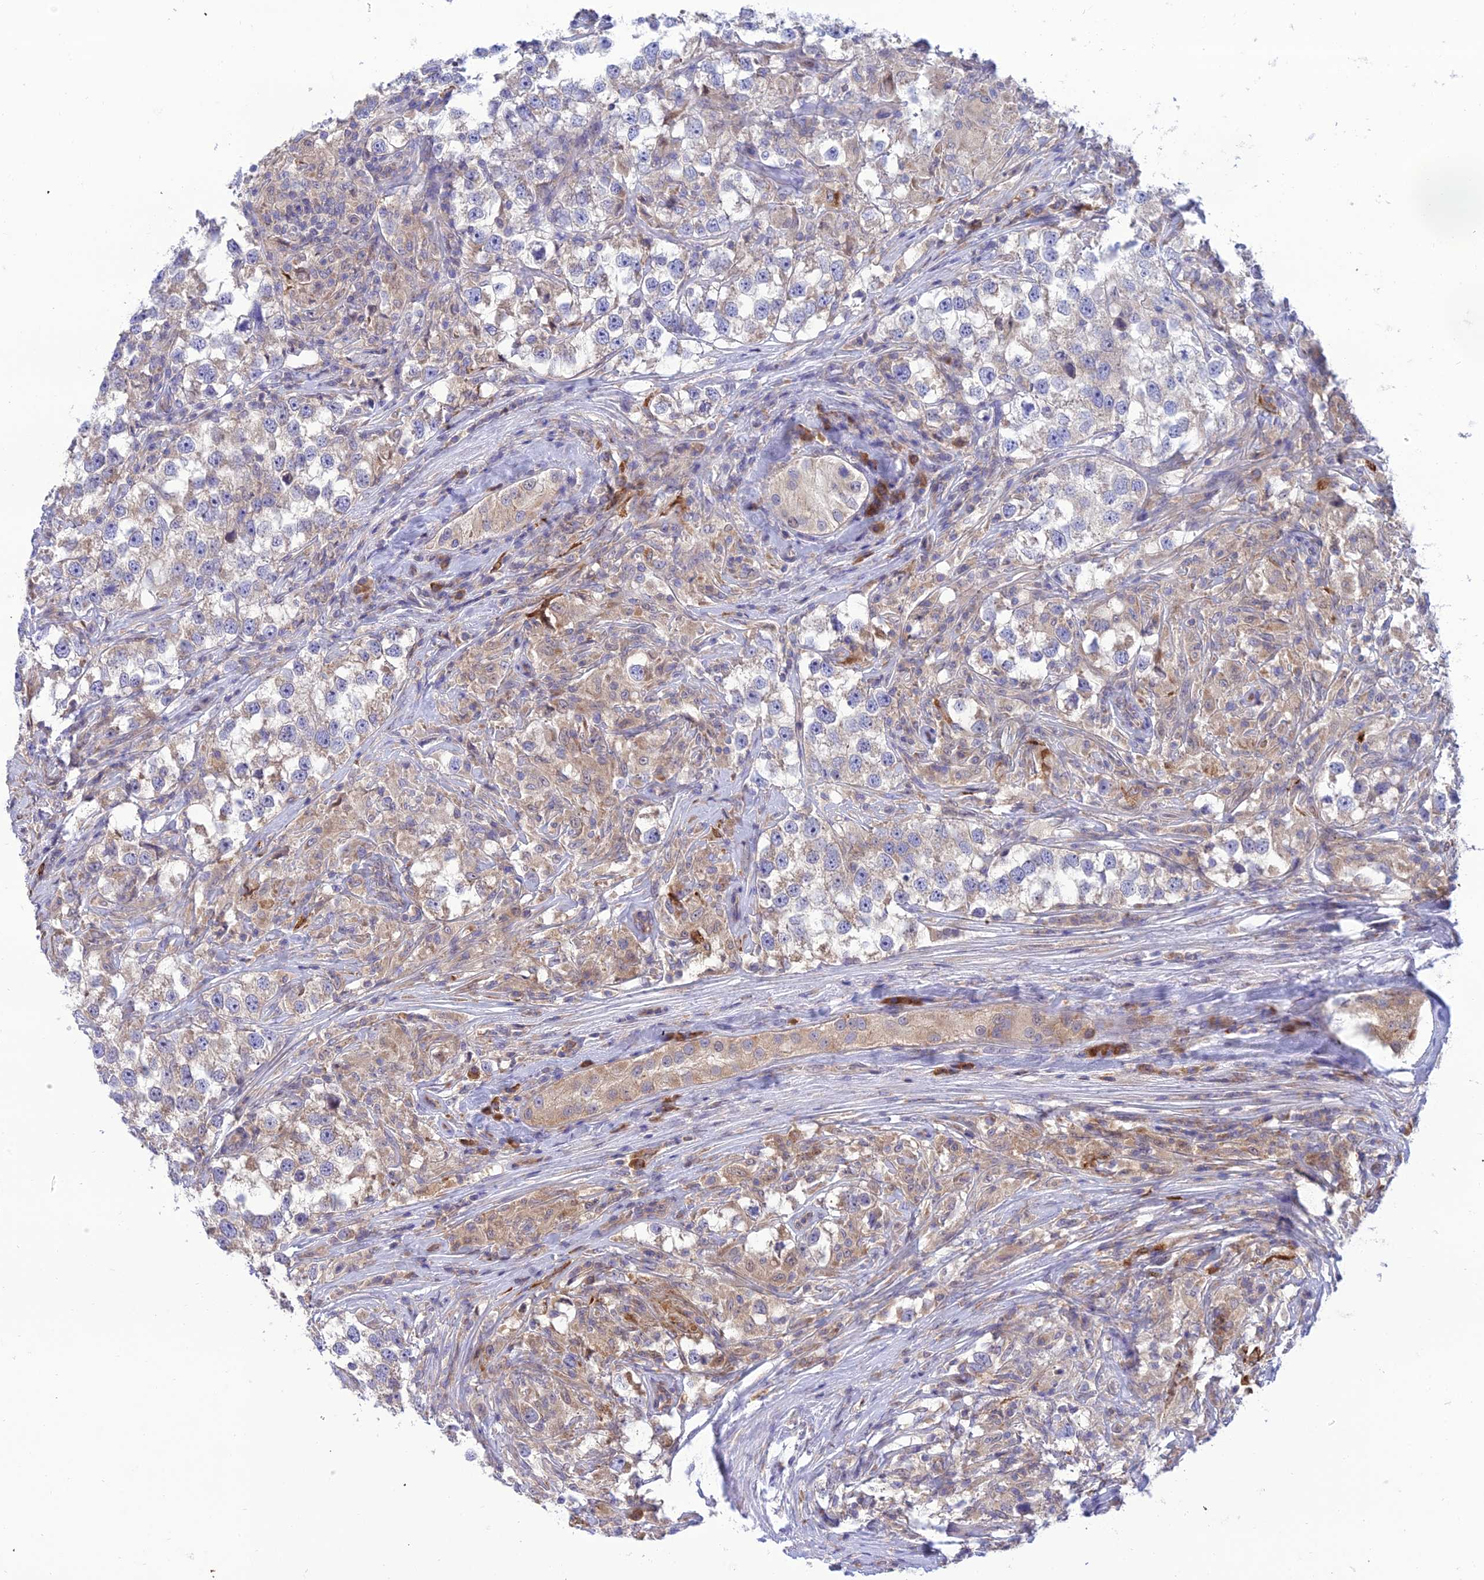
{"staining": {"intensity": "weak", "quantity": "25%-75%", "location": "cytoplasmic/membranous"}, "tissue": "testis cancer", "cell_type": "Tumor cells", "image_type": "cancer", "snomed": [{"axis": "morphology", "description": "Seminoma, NOS"}, {"axis": "topography", "description": "Testis"}], "caption": "Immunohistochemistry histopathology image of neoplastic tissue: human testis cancer stained using IHC exhibits low levels of weak protein expression localized specifically in the cytoplasmic/membranous of tumor cells, appearing as a cytoplasmic/membranous brown color.", "gene": "CLCN7", "patient": {"sex": "male", "age": 46}}